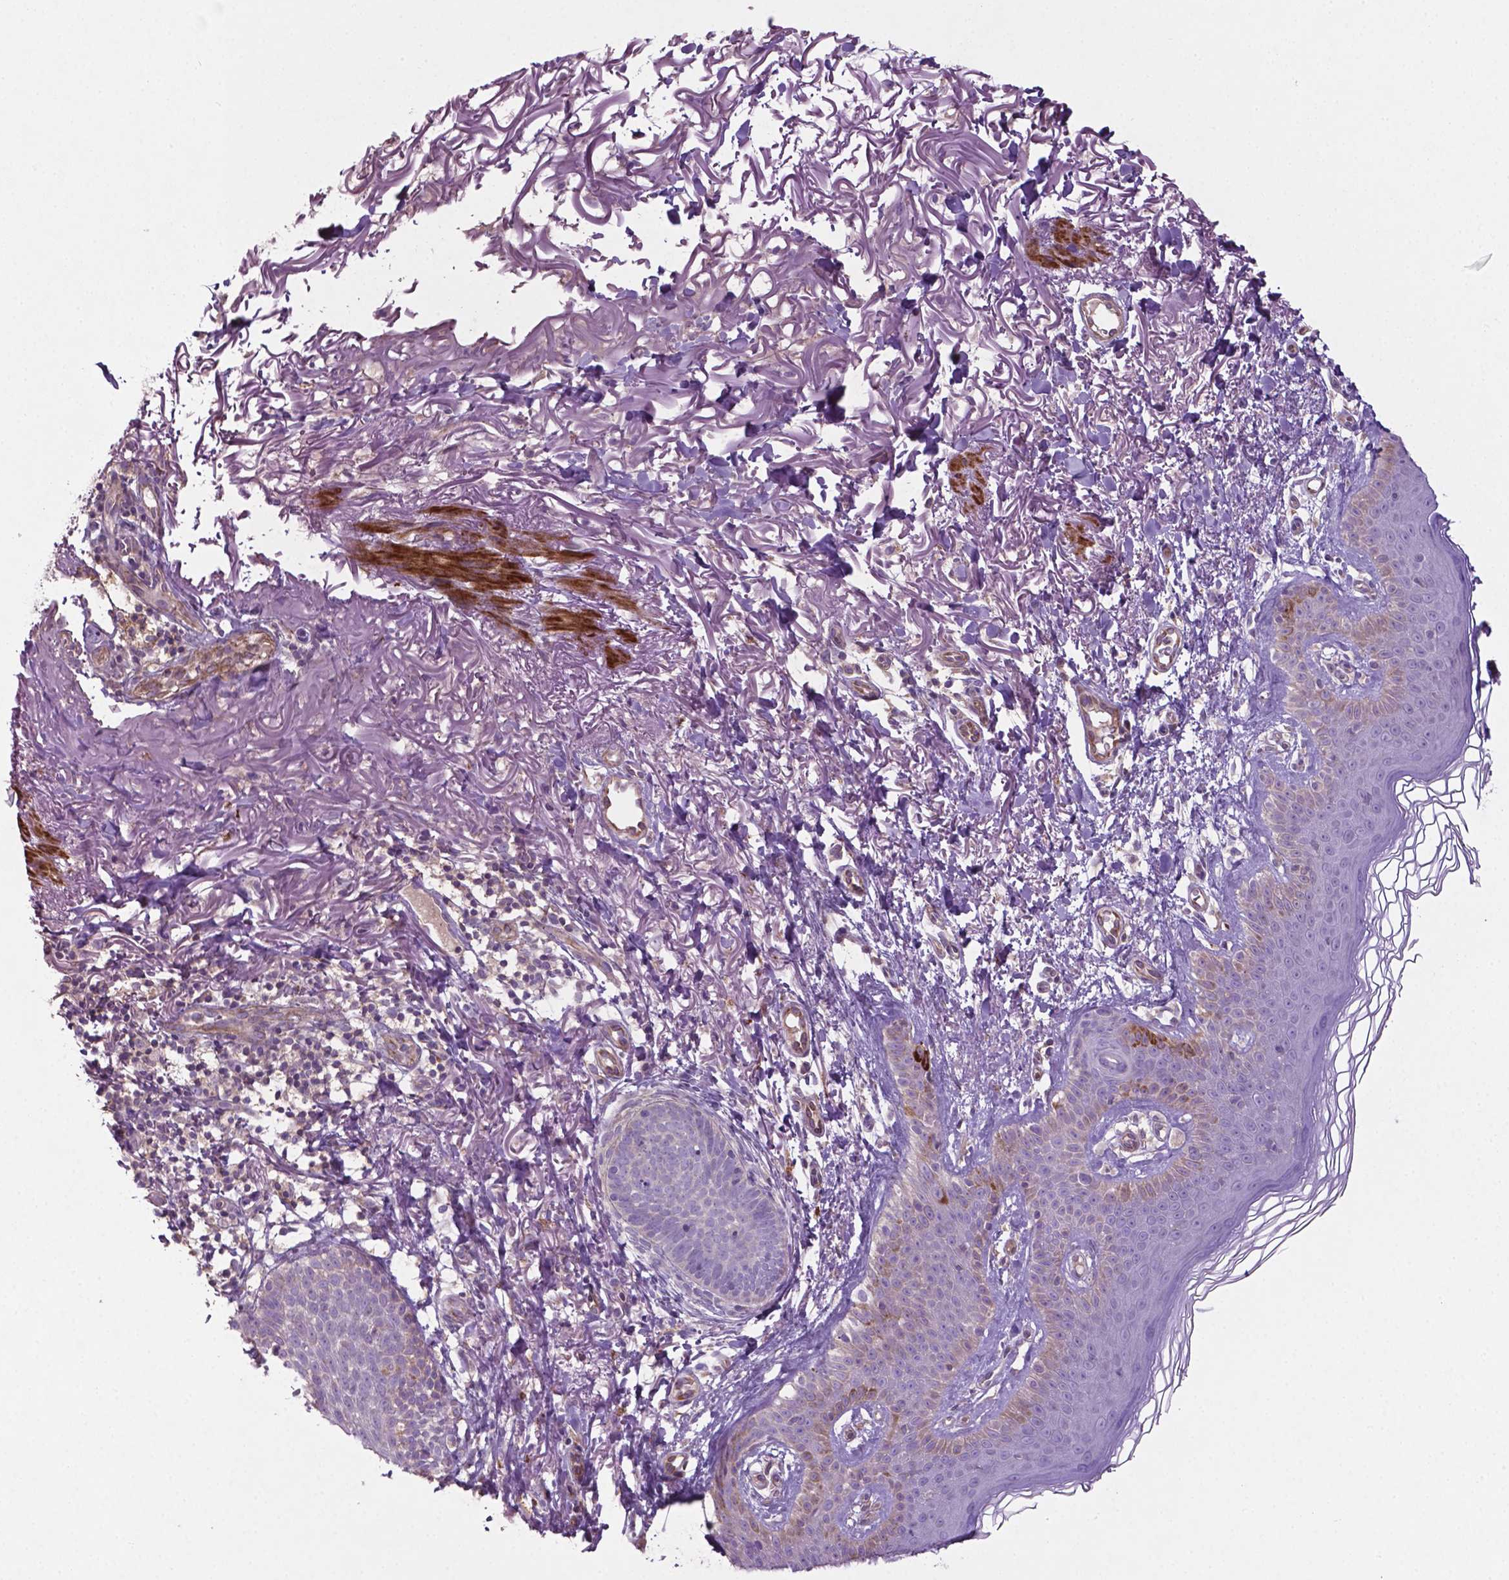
{"staining": {"intensity": "negative", "quantity": "none", "location": "none"}, "tissue": "skin cancer", "cell_type": "Tumor cells", "image_type": "cancer", "snomed": [{"axis": "morphology", "description": "Basal cell carcinoma"}, {"axis": "topography", "description": "Skin"}], "caption": "Protein analysis of skin cancer reveals no significant expression in tumor cells. (Brightfield microscopy of DAB (3,3'-diaminobenzidine) IHC at high magnification).", "gene": "BMP4", "patient": {"sex": "female", "age": 78}}